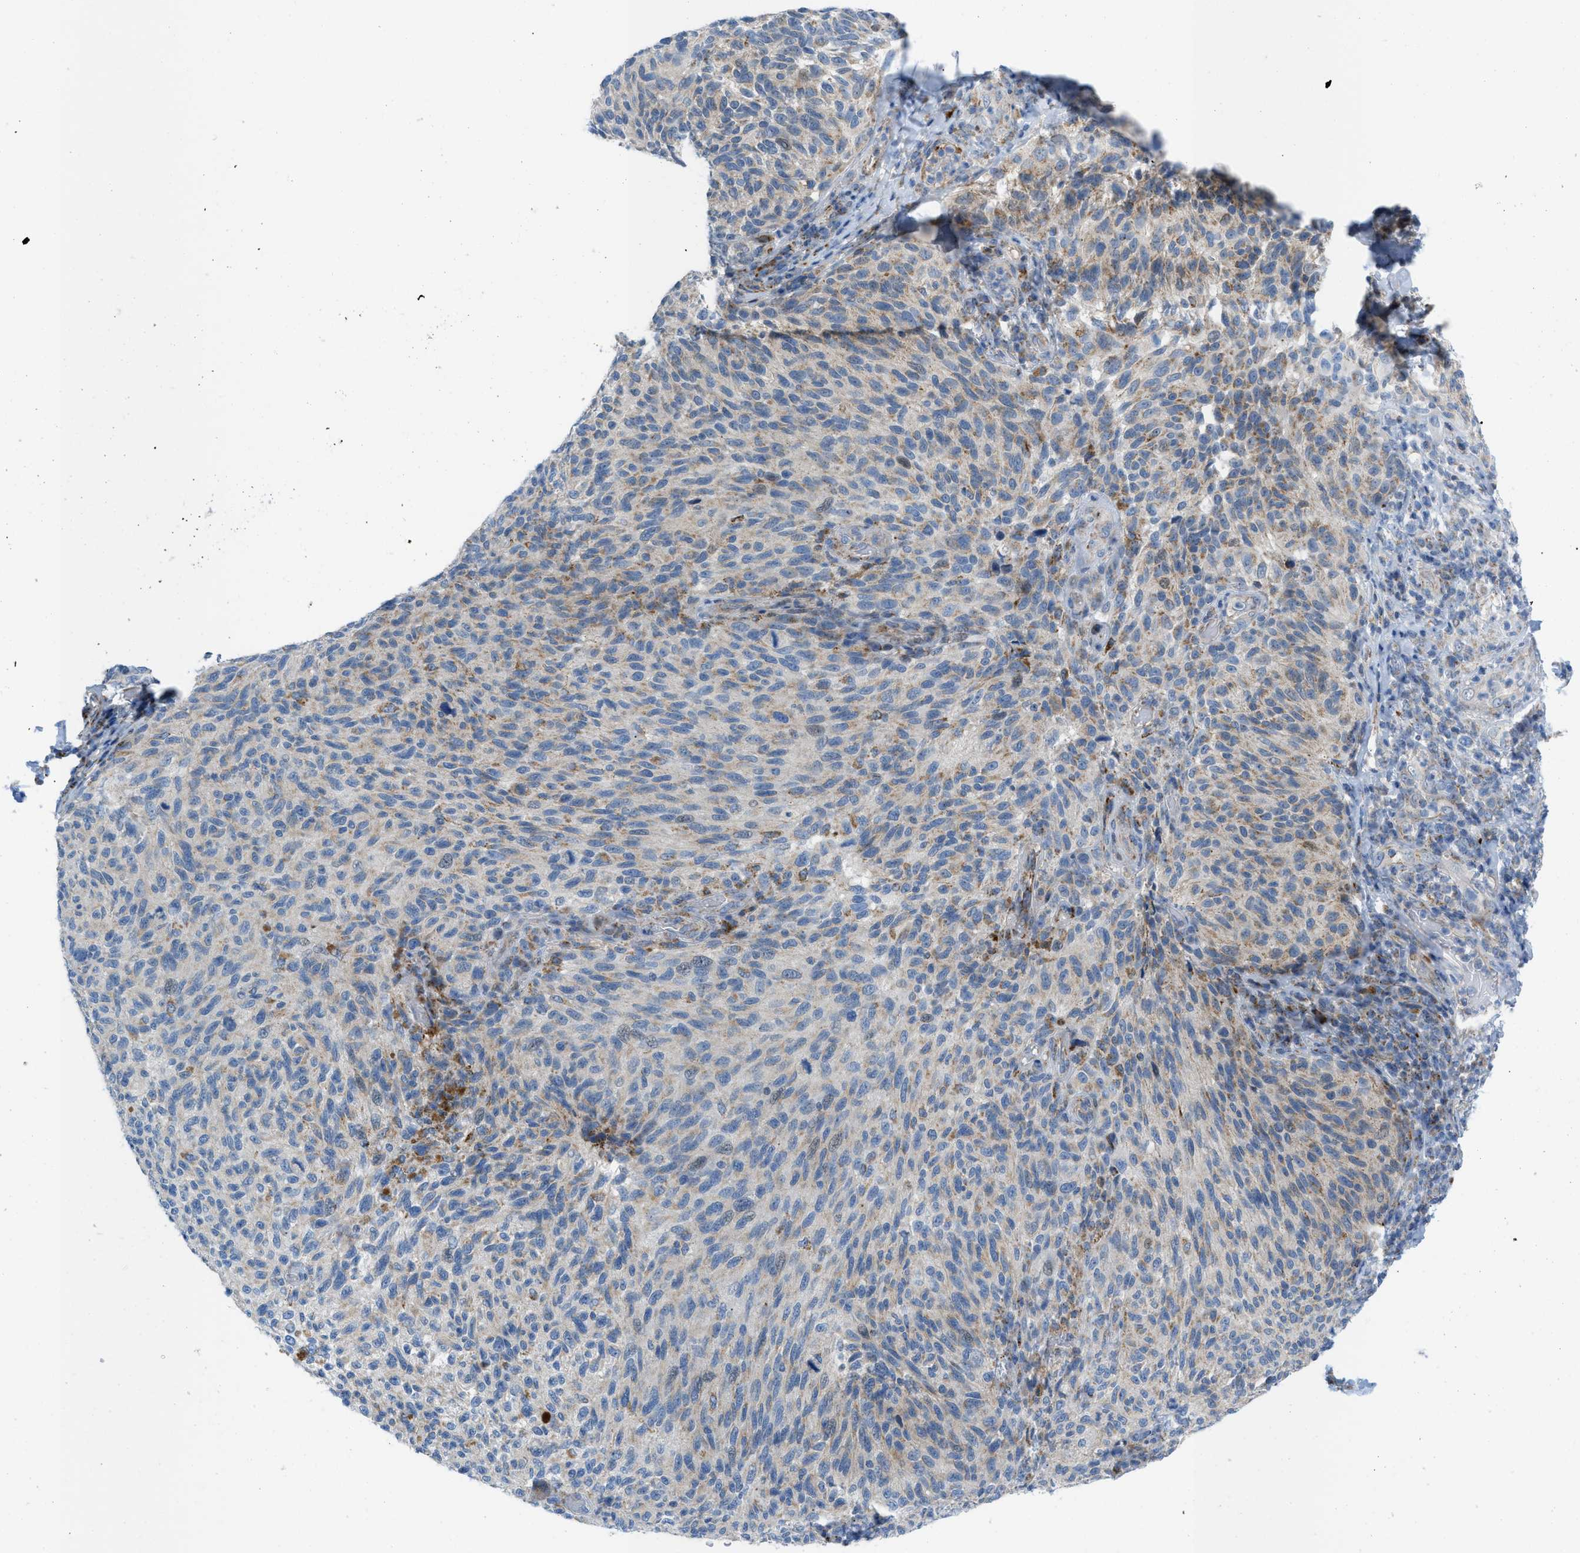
{"staining": {"intensity": "weak", "quantity": "25%-75%", "location": "cytoplasmic/membranous"}, "tissue": "melanoma", "cell_type": "Tumor cells", "image_type": "cancer", "snomed": [{"axis": "morphology", "description": "Malignant melanoma, NOS"}, {"axis": "topography", "description": "Skin"}], "caption": "An immunohistochemistry (IHC) photomicrograph of neoplastic tissue is shown. Protein staining in brown labels weak cytoplasmic/membranous positivity in melanoma within tumor cells.", "gene": "RBBP9", "patient": {"sex": "female", "age": 73}}